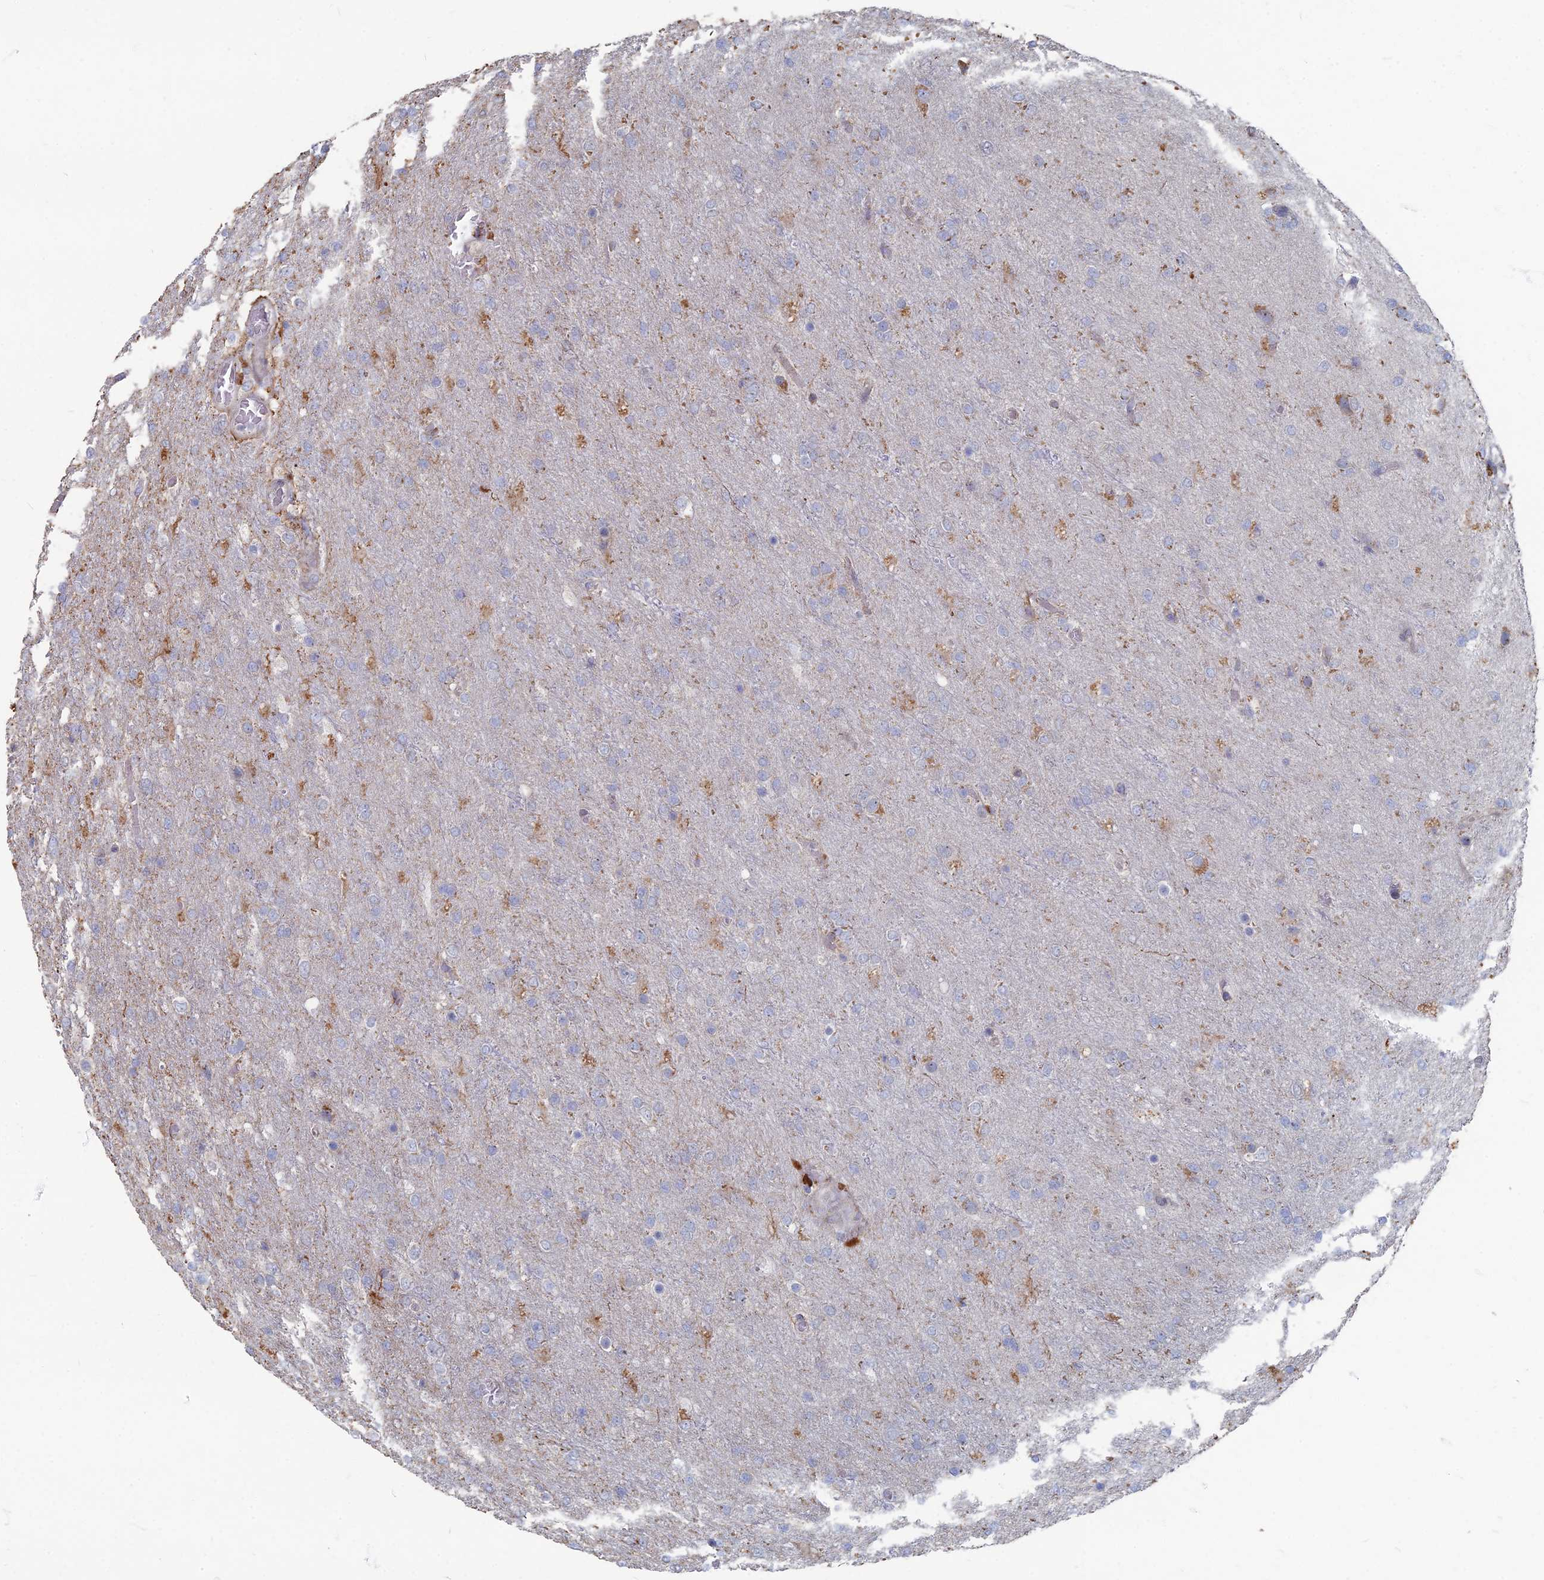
{"staining": {"intensity": "negative", "quantity": "none", "location": "none"}, "tissue": "glioma", "cell_type": "Tumor cells", "image_type": "cancer", "snomed": [{"axis": "morphology", "description": "Glioma, malignant, High grade"}, {"axis": "topography", "description": "Brain"}], "caption": "Immunohistochemistry (IHC) histopathology image of neoplastic tissue: glioma stained with DAB (3,3'-diaminobenzidine) shows no significant protein positivity in tumor cells.", "gene": "TMEM128", "patient": {"sex": "female", "age": 74}}